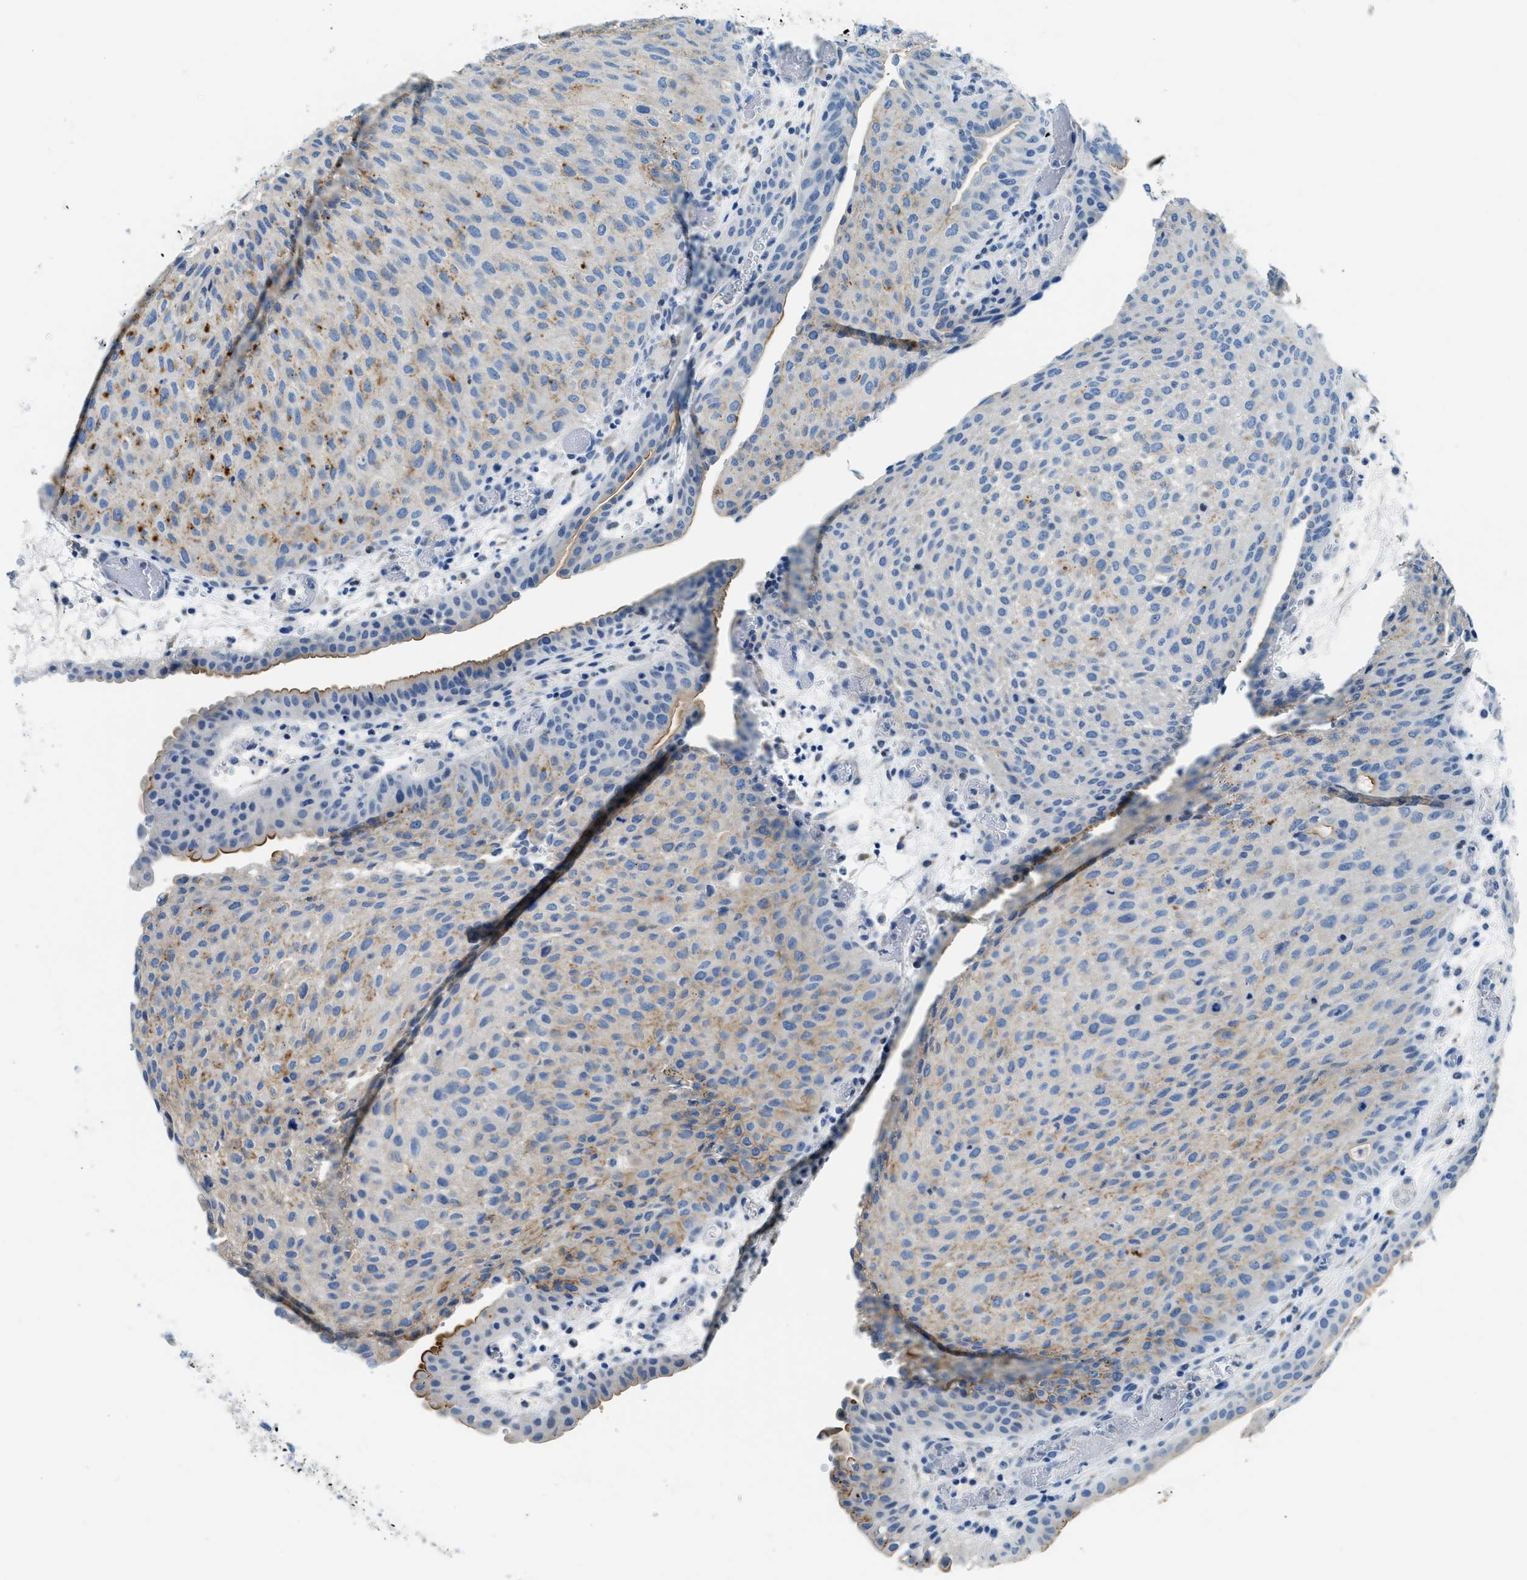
{"staining": {"intensity": "moderate", "quantity": "<25%", "location": "cytoplasmic/membranous"}, "tissue": "urothelial cancer", "cell_type": "Tumor cells", "image_type": "cancer", "snomed": [{"axis": "morphology", "description": "Urothelial carcinoma, Low grade"}, {"axis": "morphology", "description": "Urothelial carcinoma, High grade"}, {"axis": "topography", "description": "Urinary bladder"}], "caption": "There is low levels of moderate cytoplasmic/membranous expression in tumor cells of urothelial cancer, as demonstrated by immunohistochemical staining (brown color).", "gene": "CLDN18", "patient": {"sex": "male", "age": 35}}